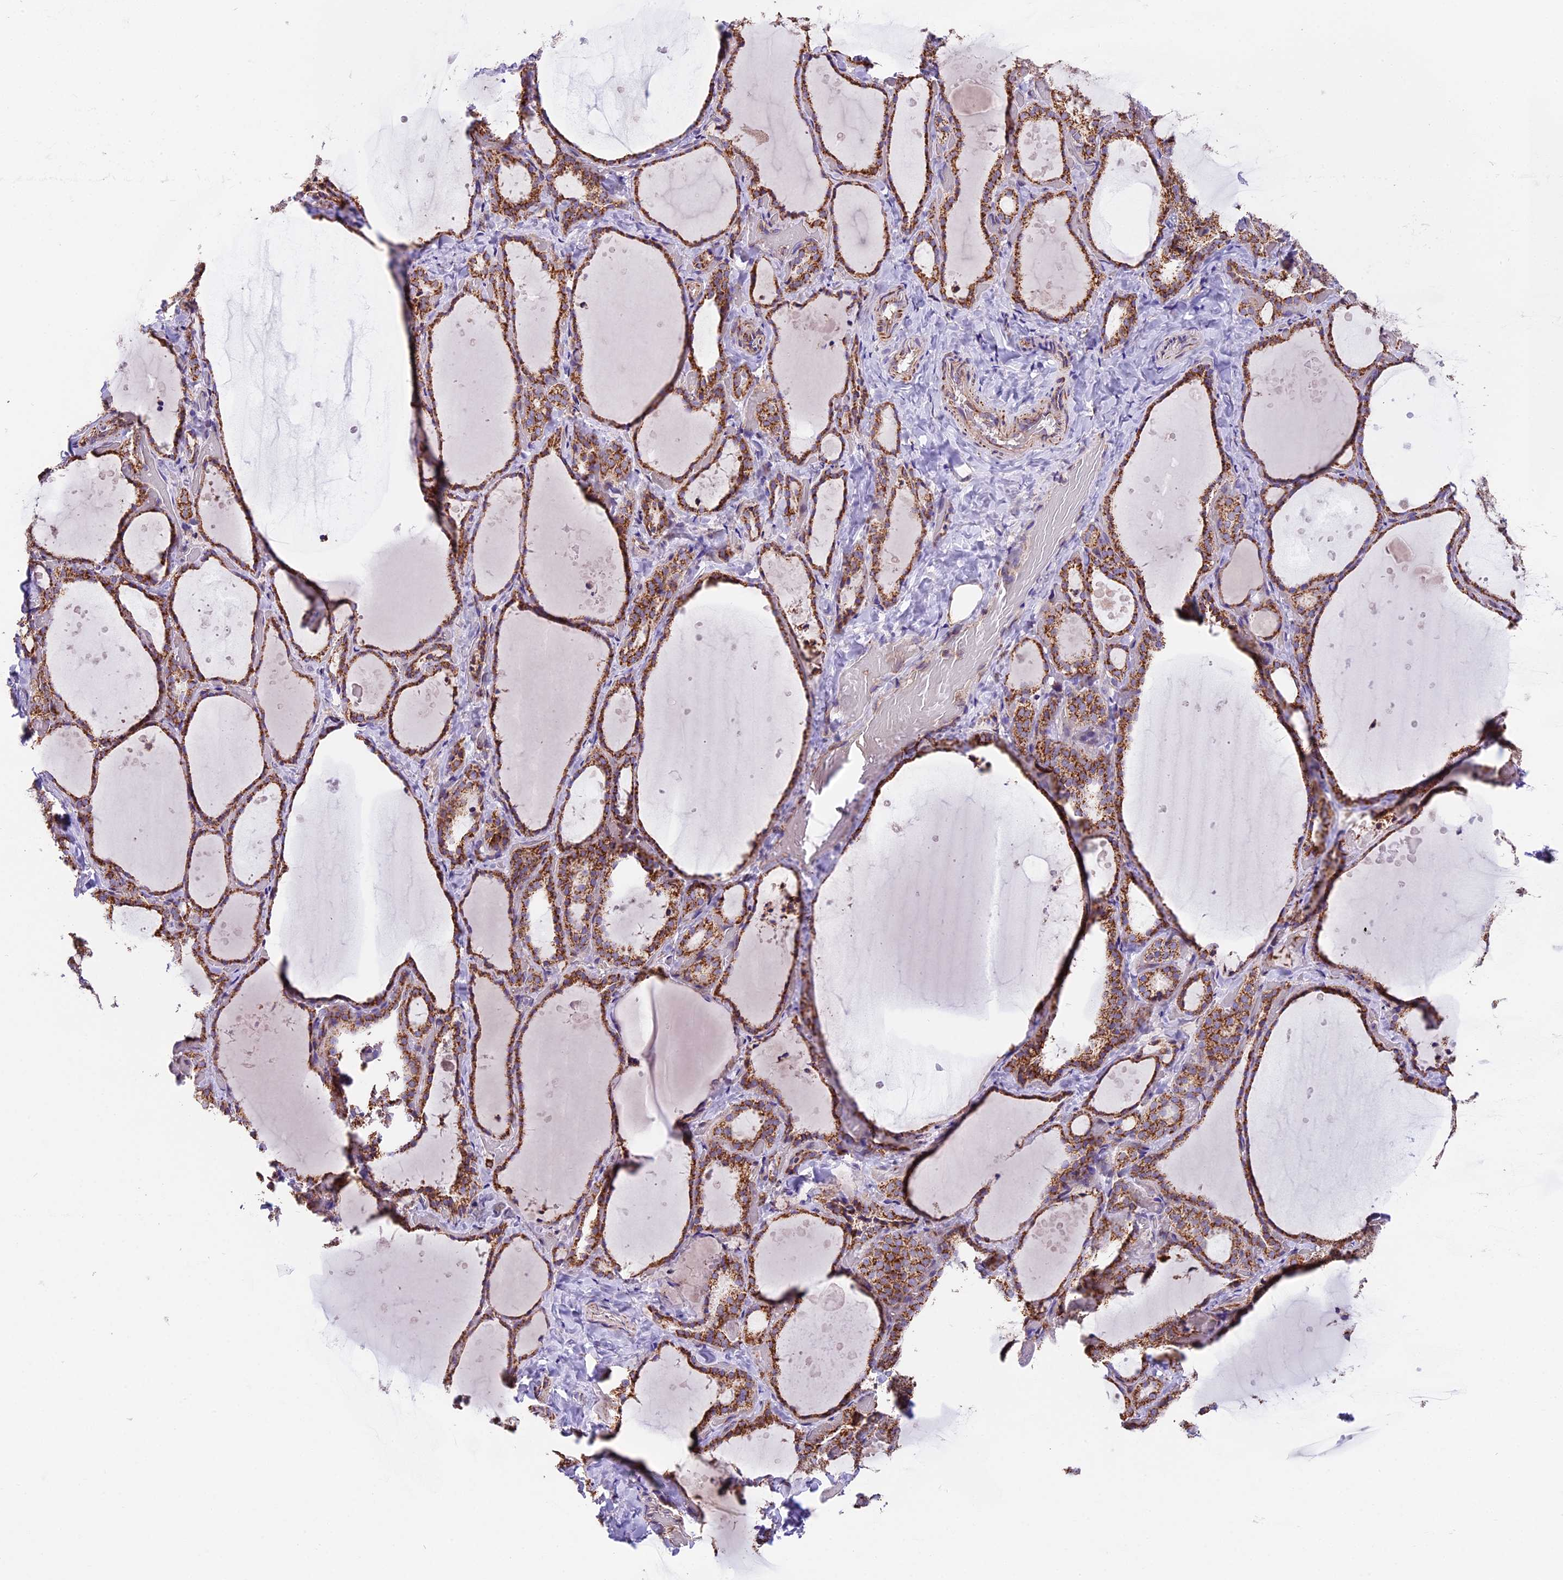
{"staining": {"intensity": "moderate", "quantity": ">75%", "location": "cytoplasmic/membranous"}, "tissue": "thyroid gland", "cell_type": "Glandular cells", "image_type": "normal", "snomed": [{"axis": "morphology", "description": "Normal tissue, NOS"}, {"axis": "topography", "description": "Thyroid gland"}], "caption": "Immunohistochemical staining of unremarkable human thyroid gland reveals >75% levels of moderate cytoplasmic/membranous protein staining in about >75% of glandular cells. The protein is stained brown, and the nuclei are stained in blue (DAB (3,3'-diaminobenzidine) IHC with brightfield microscopy, high magnification).", "gene": "NDUFA8", "patient": {"sex": "female", "age": 44}}